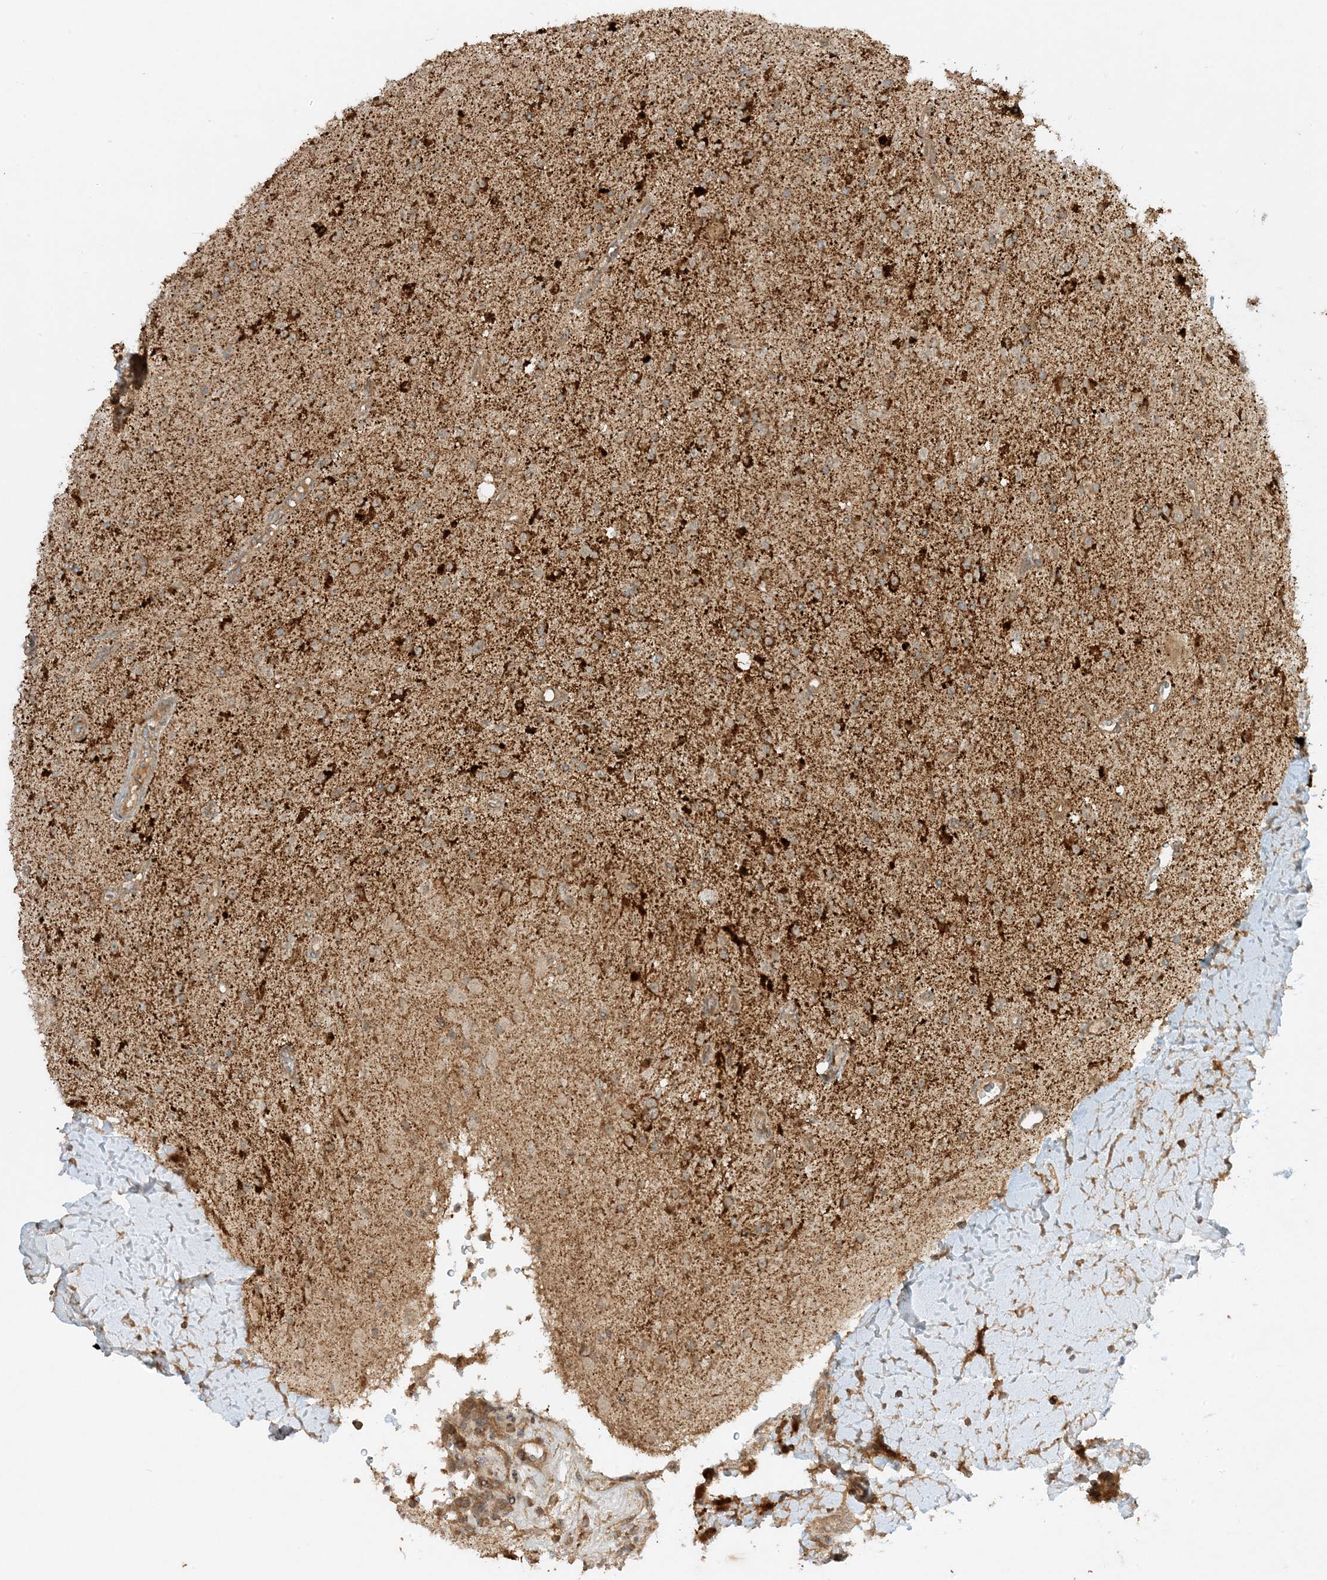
{"staining": {"intensity": "strong", "quantity": "25%-75%", "location": "cytoplasmic/membranous"}, "tissue": "glioma", "cell_type": "Tumor cells", "image_type": "cancer", "snomed": [{"axis": "morphology", "description": "Glioma, malignant, High grade"}, {"axis": "topography", "description": "Brain"}], "caption": "Strong cytoplasmic/membranous expression for a protein is present in approximately 25%-75% of tumor cells of glioma using IHC.", "gene": "XRN1", "patient": {"sex": "male", "age": 34}}